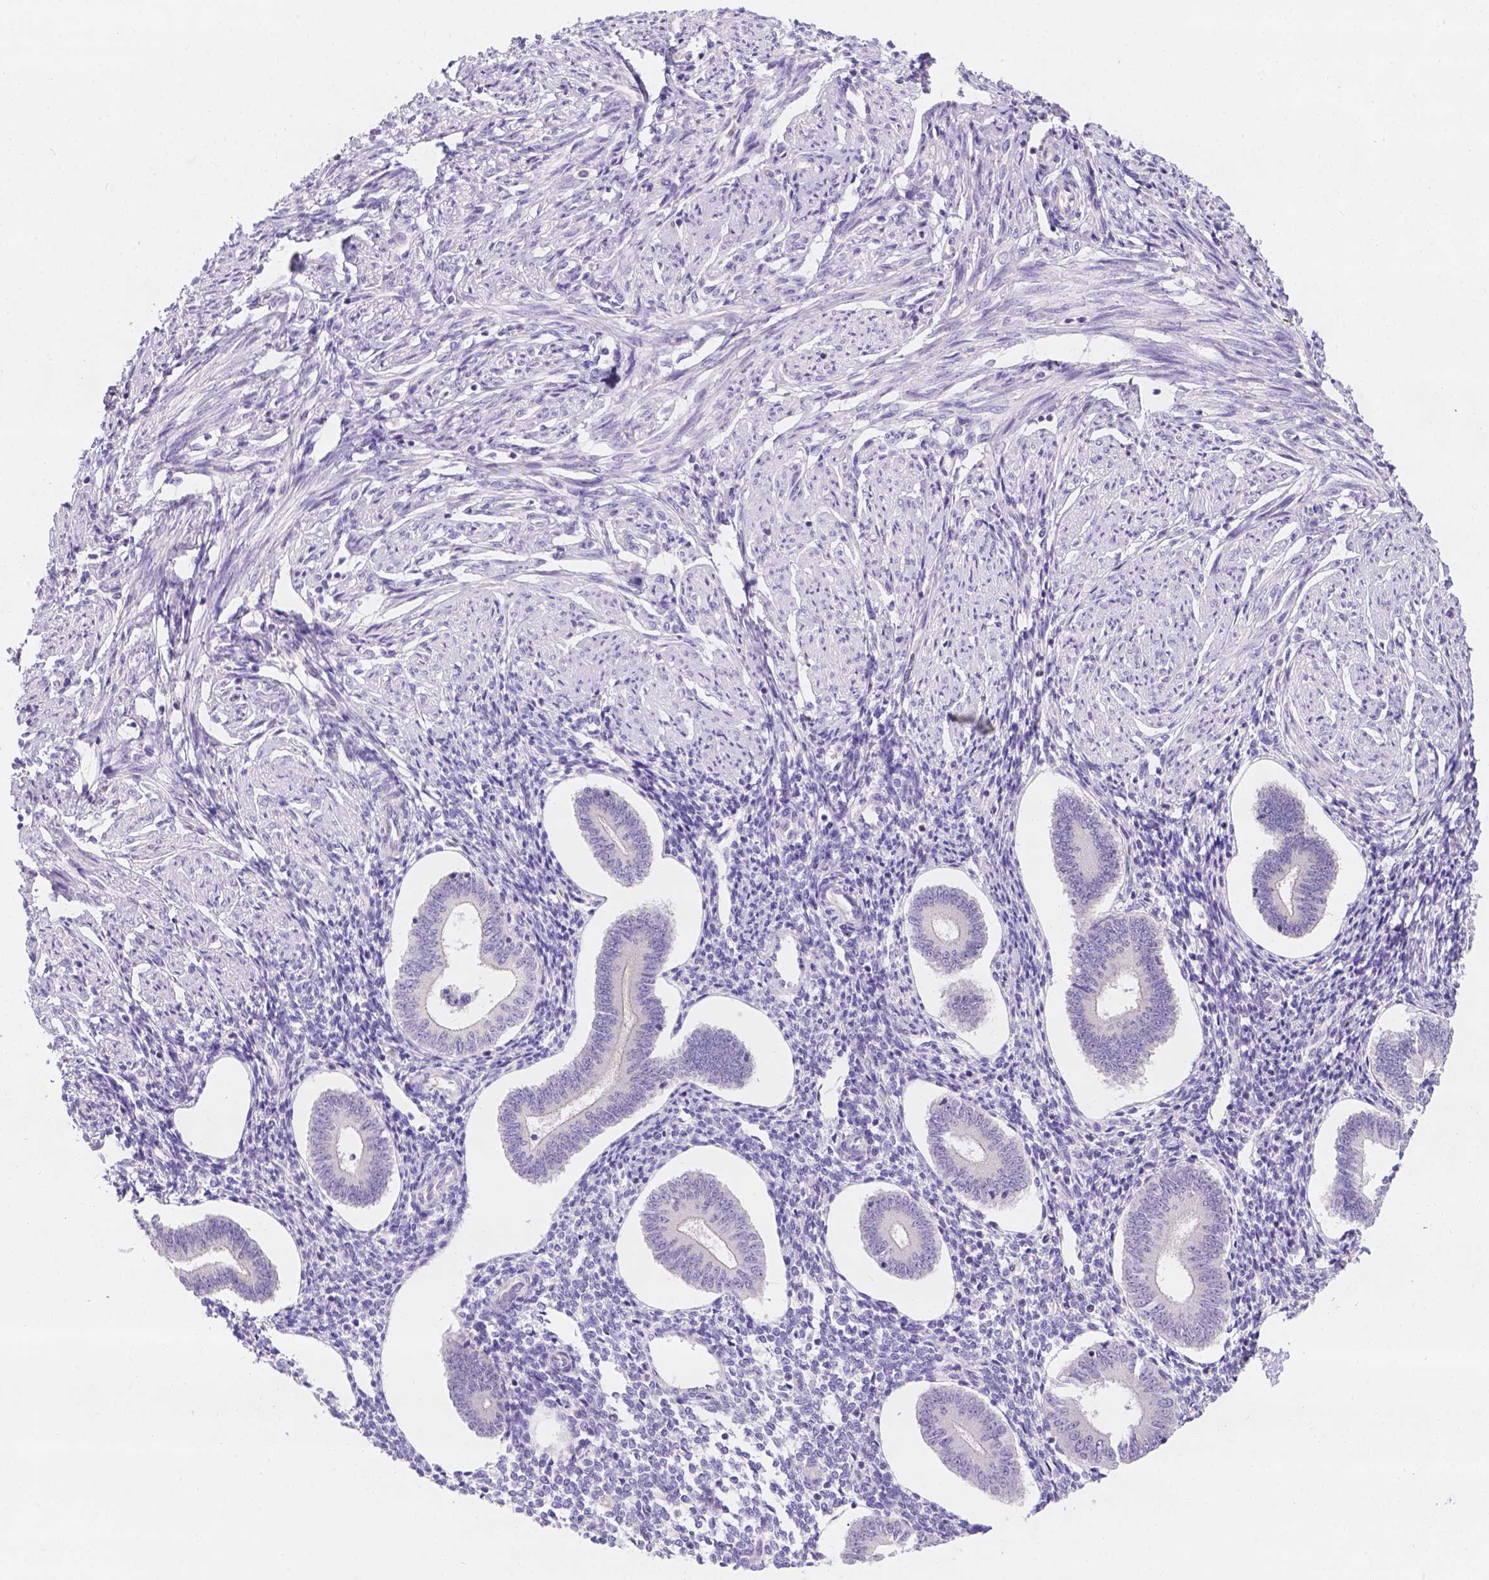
{"staining": {"intensity": "negative", "quantity": "none", "location": "none"}, "tissue": "endometrium", "cell_type": "Cells in endometrial stroma", "image_type": "normal", "snomed": [{"axis": "morphology", "description": "Normal tissue, NOS"}, {"axis": "topography", "description": "Endometrium"}], "caption": "The micrograph exhibits no significant positivity in cells in endometrial stroma of endometrium. Nuclei are stained in blue.", "gene": "CD96", "patient": {"sex": "female", "age": 40}}